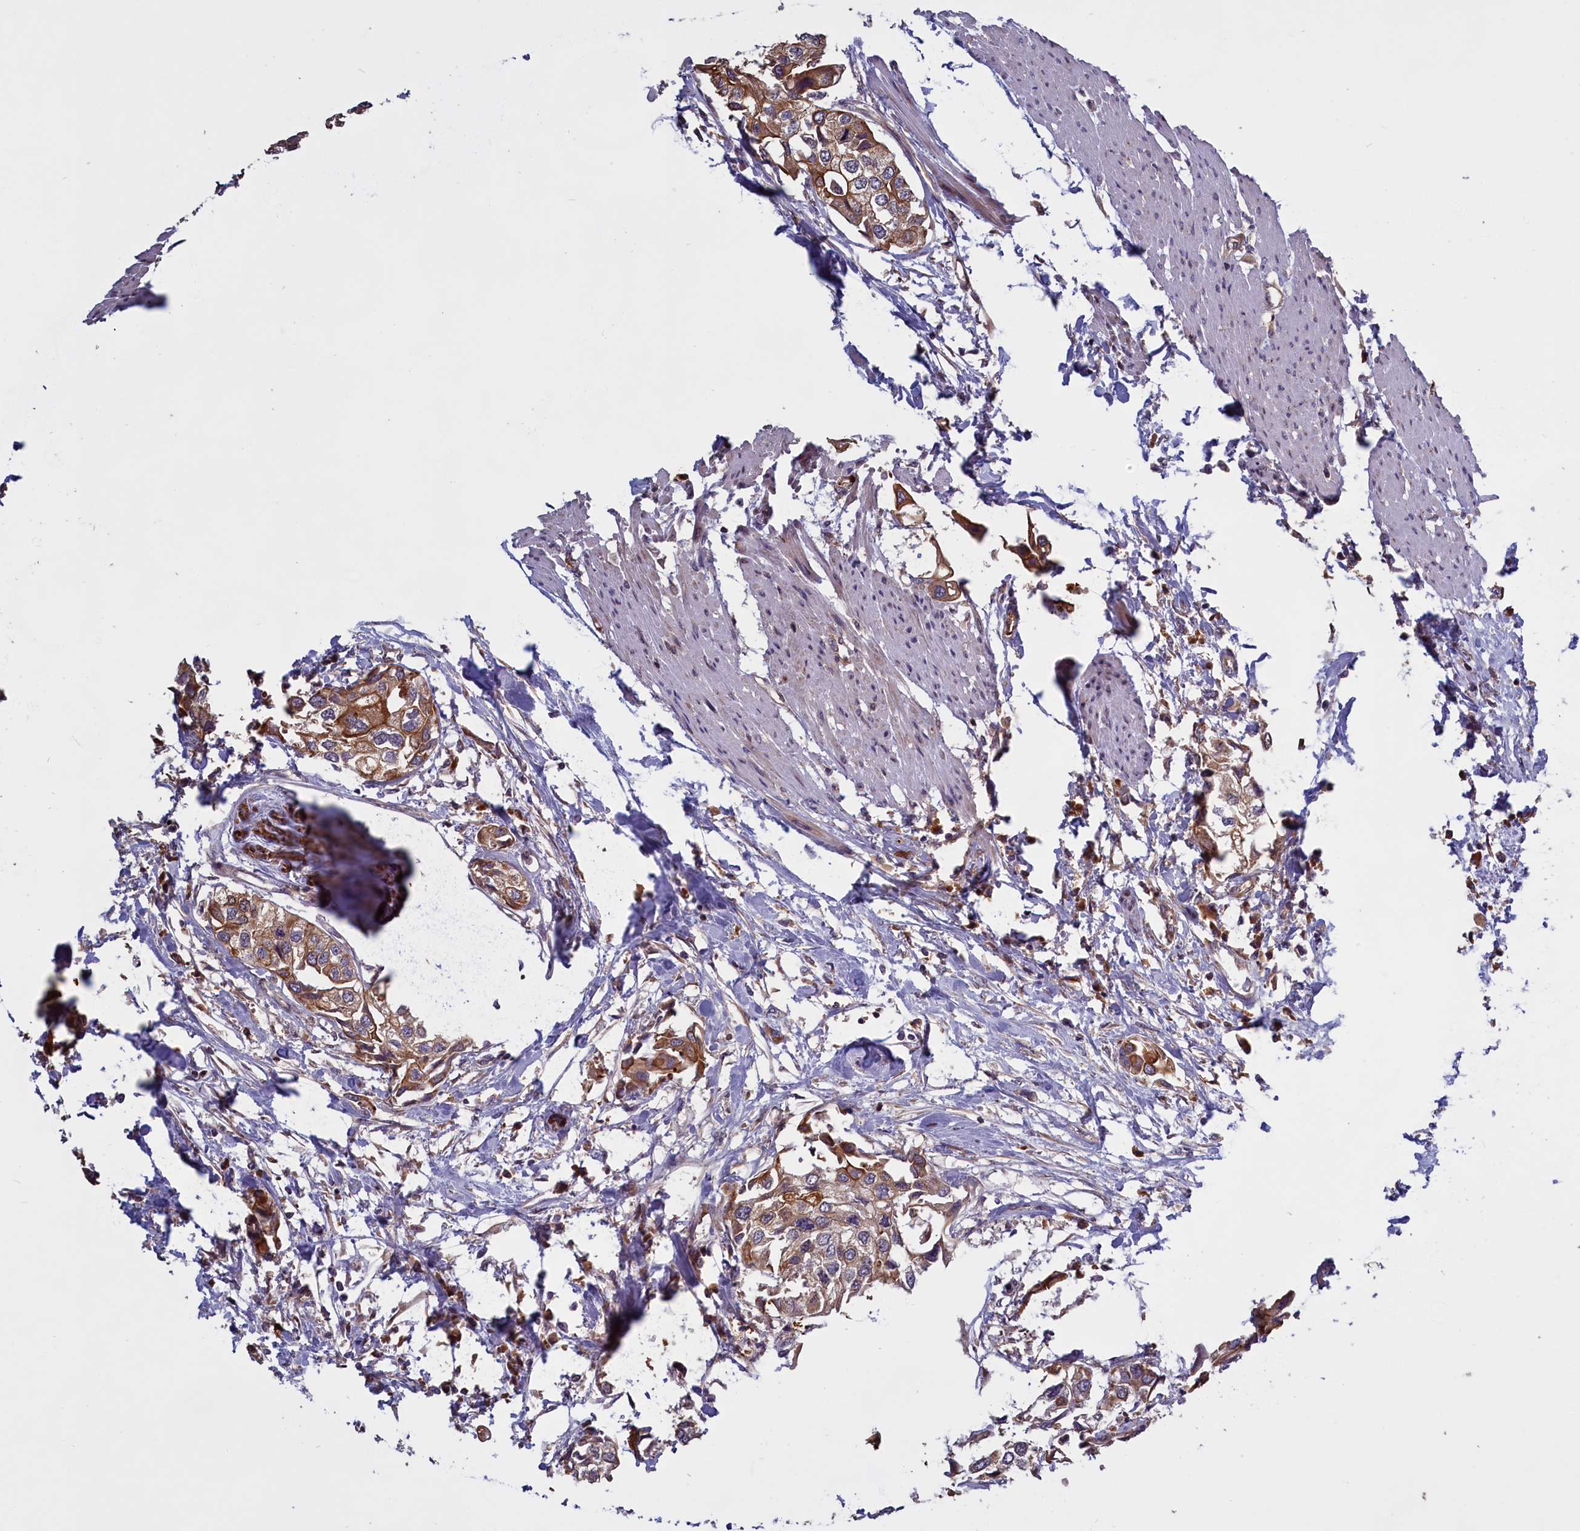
{"staining": {"intensity": "moderate", "quantity": "25%-75%", "location": "cytoplasmic/membranous"}, "tissue": "urothelial cancer", "cell_type": "Tumor cells", "image_type": "cancer", "snomed": [{"axis": "morphology", "description": "Urothelial carcinoma, High grade"}, {"axis": "topography", "description": "Urinary bladder"}], "caption": "The image reveals immunohistochemical staining of urothelial cancer. There is moderate cytoplasmic/membranous staining is appreciated in approximately 25%-75% of tumor cells. (DAB (3,3'-diaminobenzidine) = brown stain, brightfield microscopy at high magnification).", "gene": "DENND1B", "patient": {"sex": "male", "age": 64}}